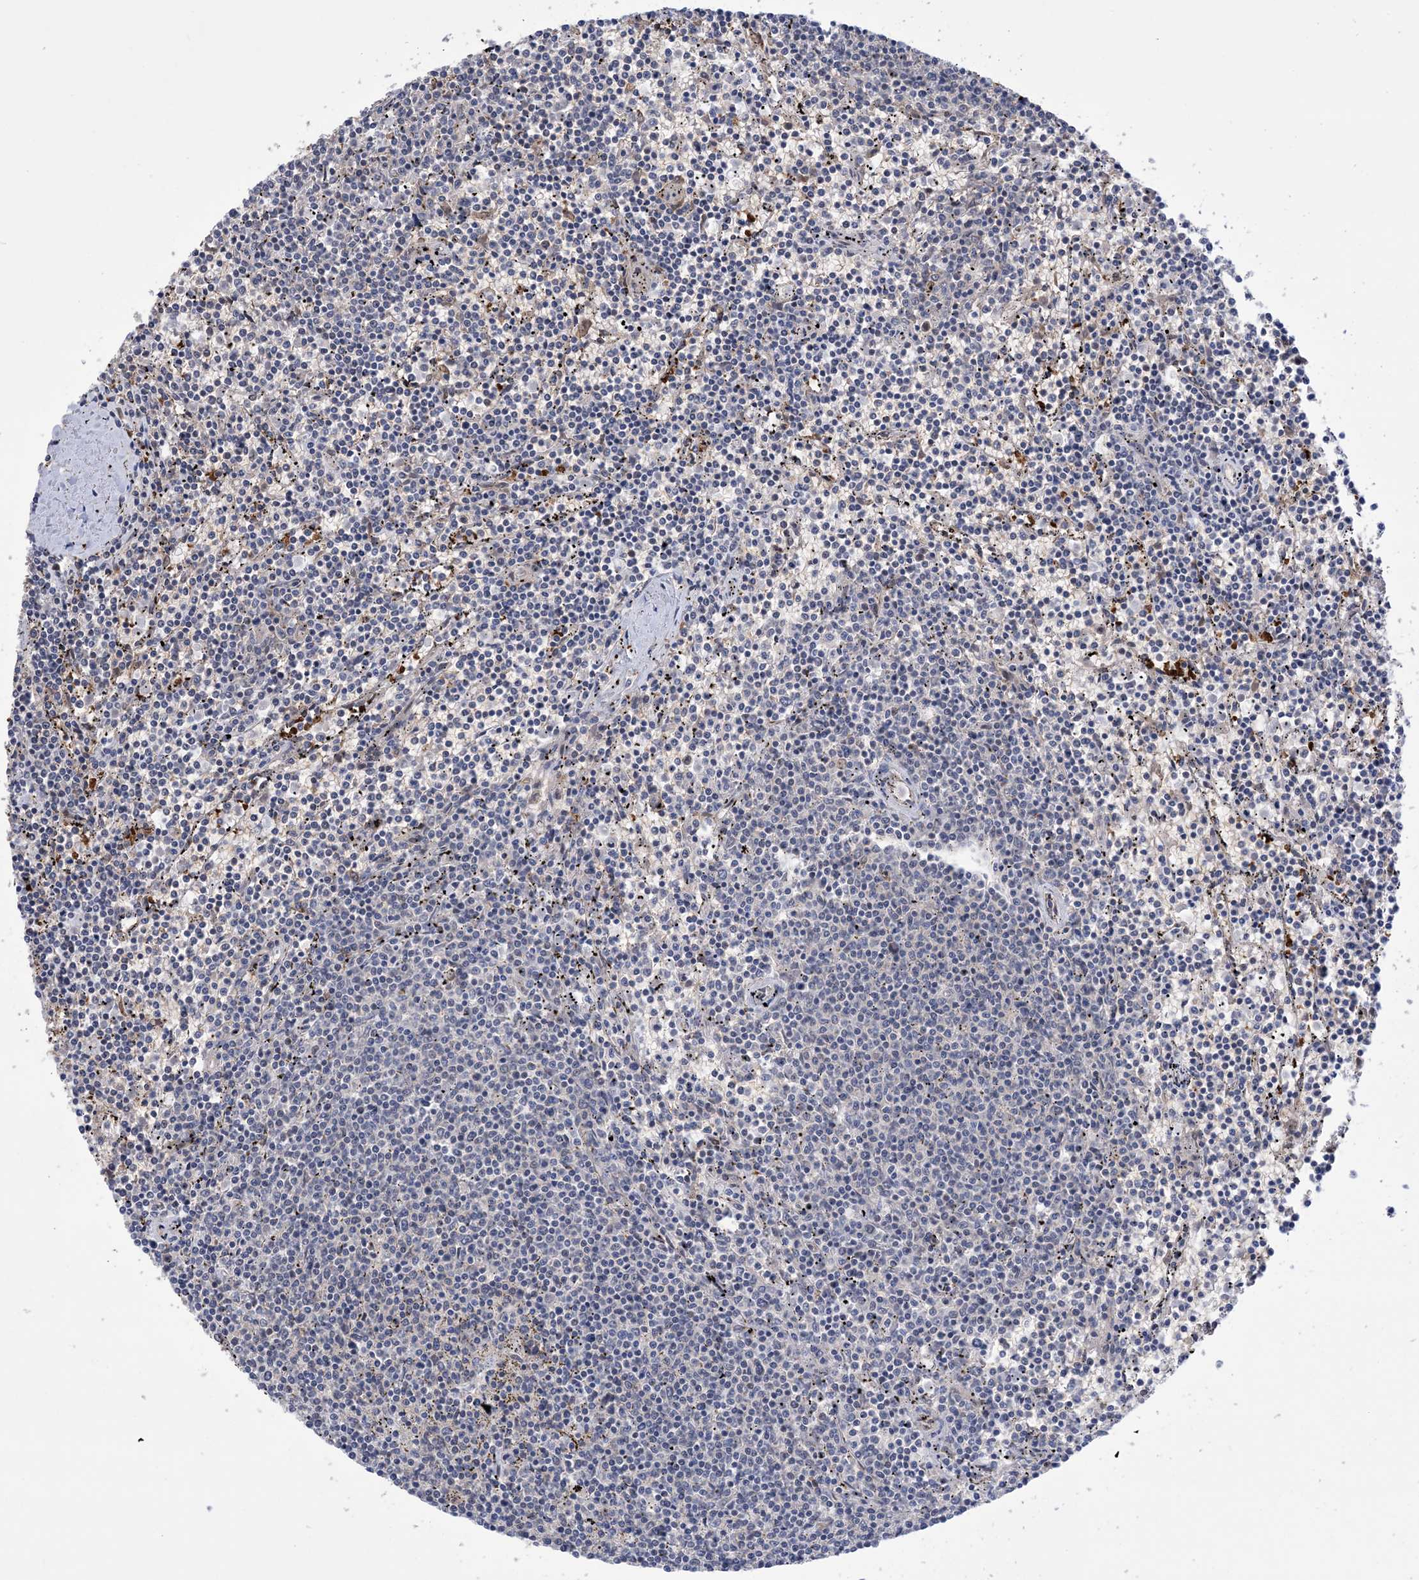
{"staining": {"intensity": "negative", "quantity": "none", "location": "none"}, "tissue": "lymphoma", "cell_type": "Tumor cells", "image_type": "cancer", "snomed": [{"axis": "morphology", "description": "Malignant lymphoma, non-Hodgkin's type, Low grade"}, {"axis": "topography", "description": "Spleen"}], "caption": "This is an immunohistochemistry photomicrograph of malignant lymphoma, non-Hodgkin's type (low-grade). There is no positivity in tumor cells.", "gene": "ZNF8", "patient": {"sex": "female", "age": 50}}